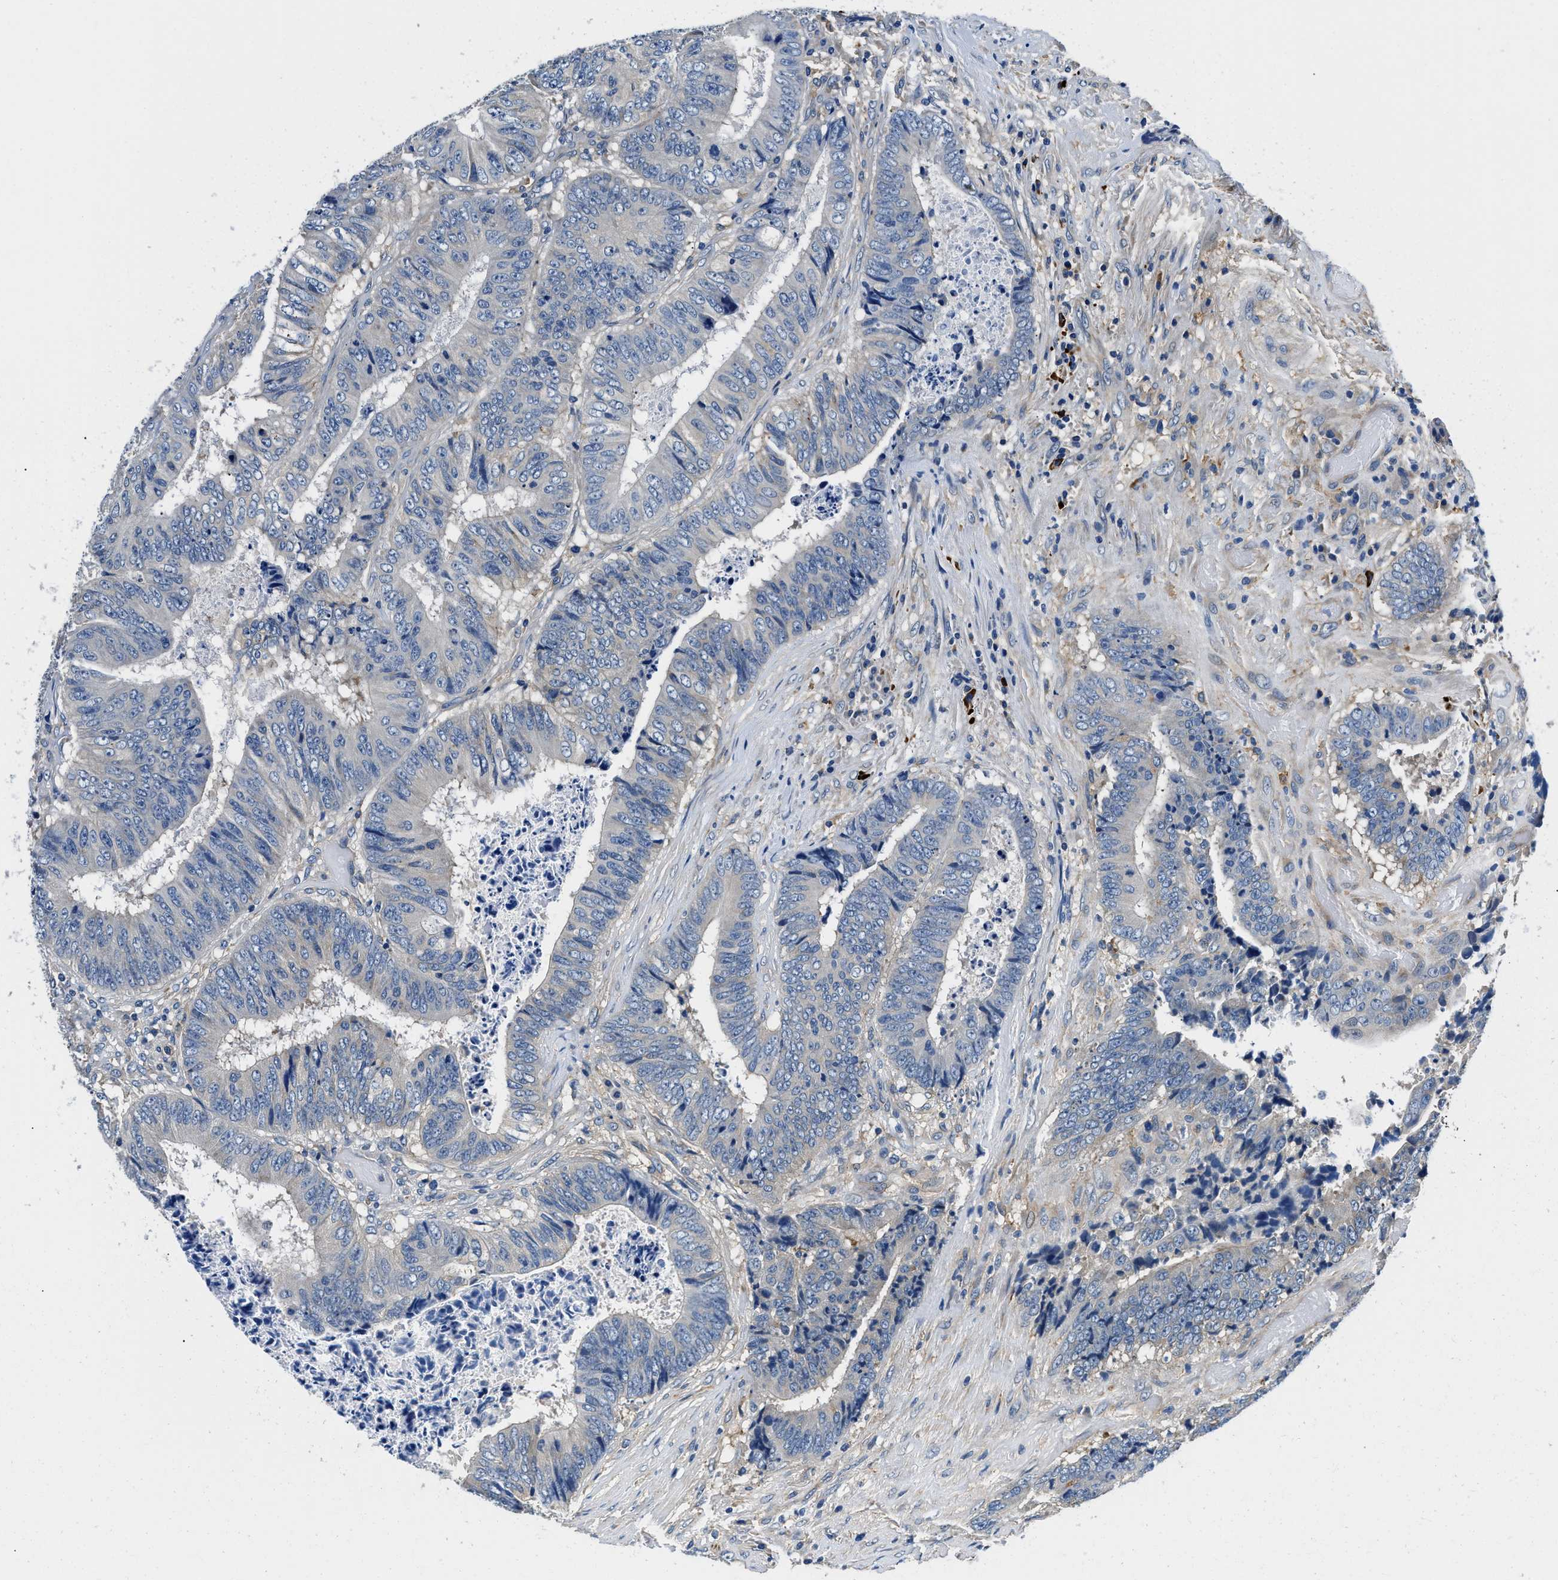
{"staining": {"intensity": "negative", "quantity": "none", "location": "none"}, "tissue": "colorectal cancer", "cell_type": "Tumor cells", "image_type": "cancer", "snomed": [{"axis": "morphology", "description": "Adenocarcinoma, NOS"}, {"axis": "topography", "description": "Rectum"}], "caption": "There is no significant expression in tumor cells of adenocarcinoma (colorectal).", "gene": "ZFAND3", "patient": {"sex": "male", "age": 72}}